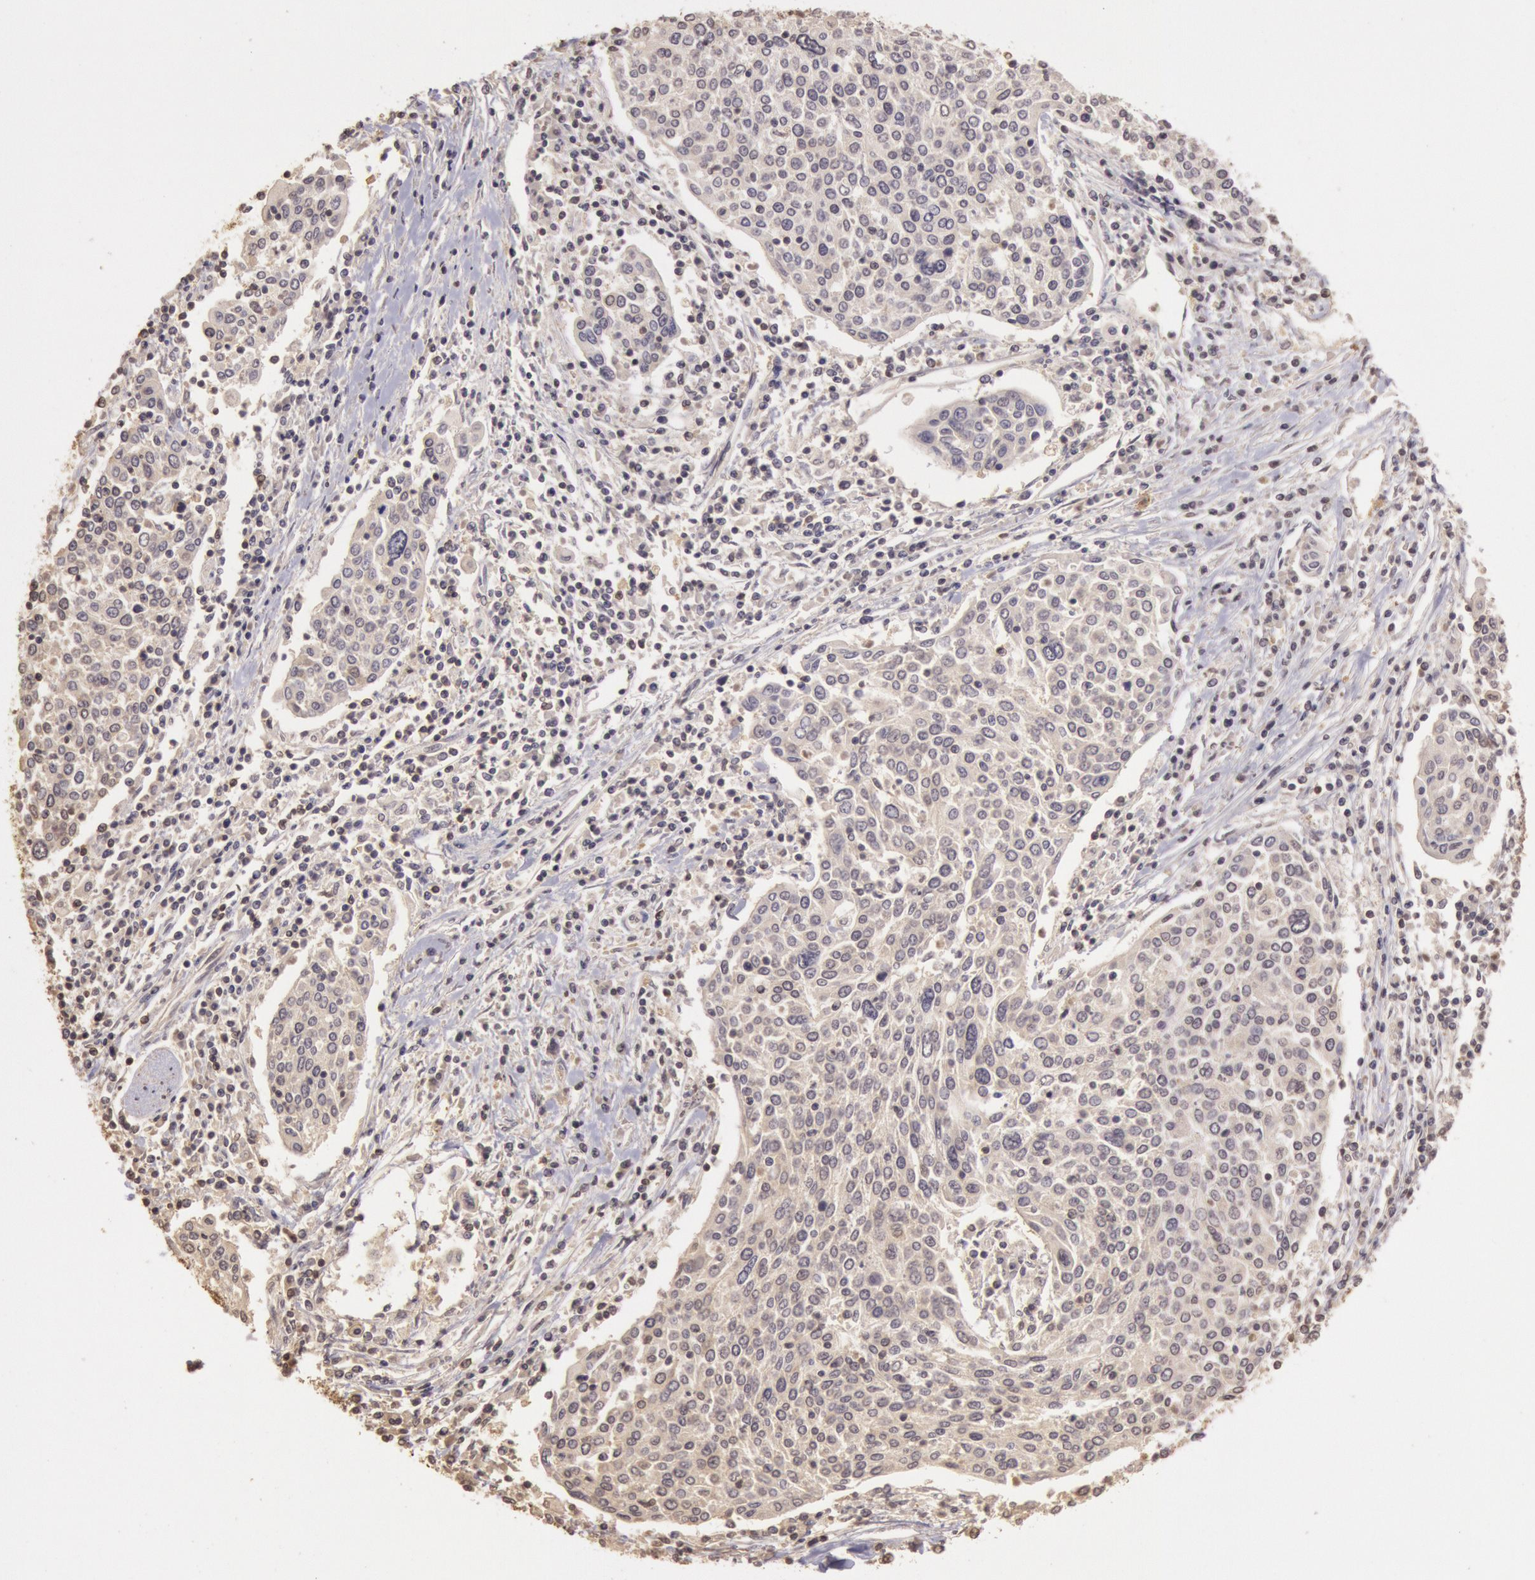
{"staining": {"intensity": "negative", "quantity": "none", "location": "none"}, "tissue": "cervical cancer", "cell_type": "Tumor cells", "image_type": "cancer", "snomed": [{"axis": "morphology", "description": "Squamous cell carcinoma, NOS"}, {"axis": "topography", "description": "Cervix"}], "caption": "Cervical cancer stained for a protein using immunohistochemistry (IHC) shows no staining tumor cells.", "gene": "SOD1", "patient": {"sex": "female", "age": 40}}